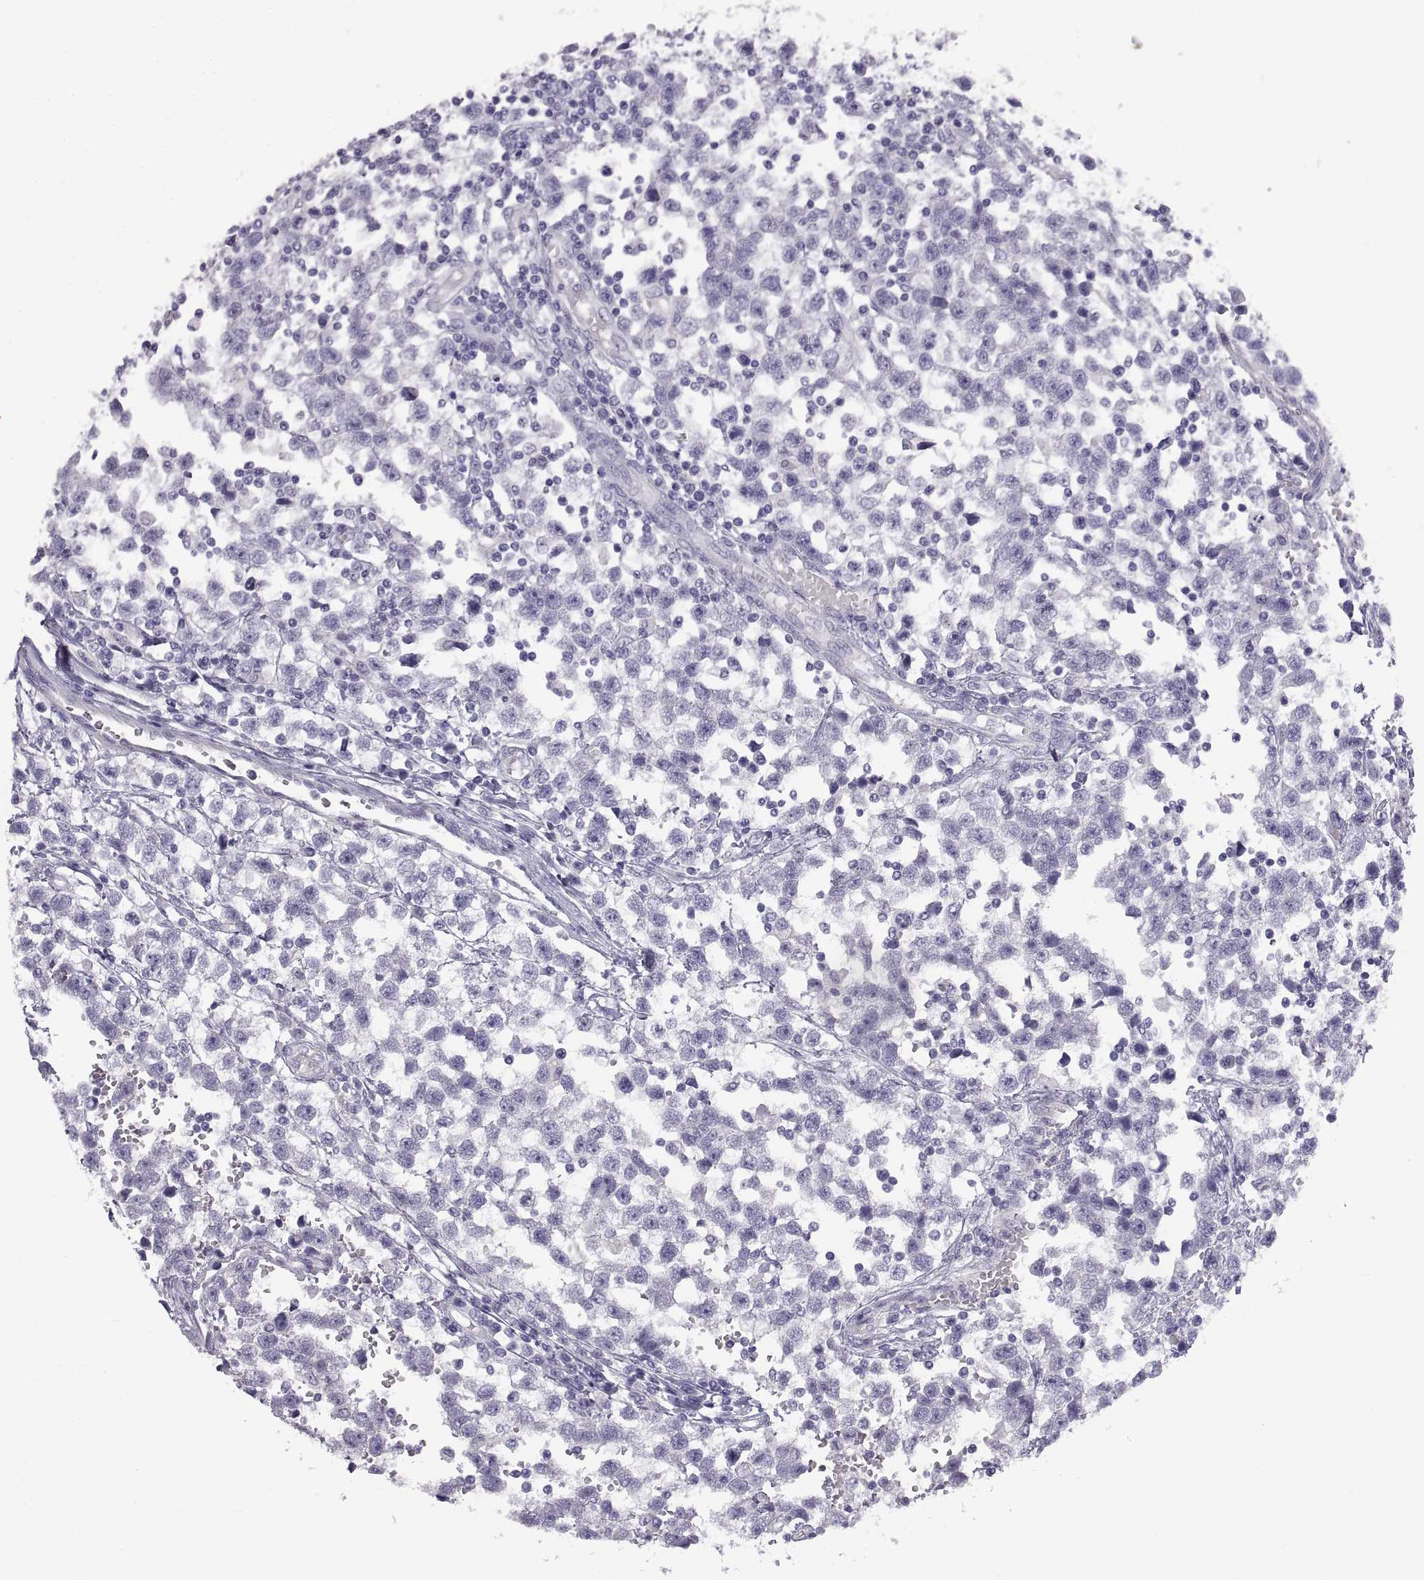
{"staining": {"intensity": "negative", "quantity": "none", "location": "none"}, "tissue": "testis cancer", "cell_type": "Tumor cells", "image_type": "cancer", "snomed": [{"axis": "morphology", "description": "Seminoma, NOS"}, {"axis": "topography", "description": "Testis"}], "caption": "Image shows no protein staining in tumor cells of testis seminoma tissue.", "gene": "CRYBB3", "patient": {"sex": "male", "age": 34}}